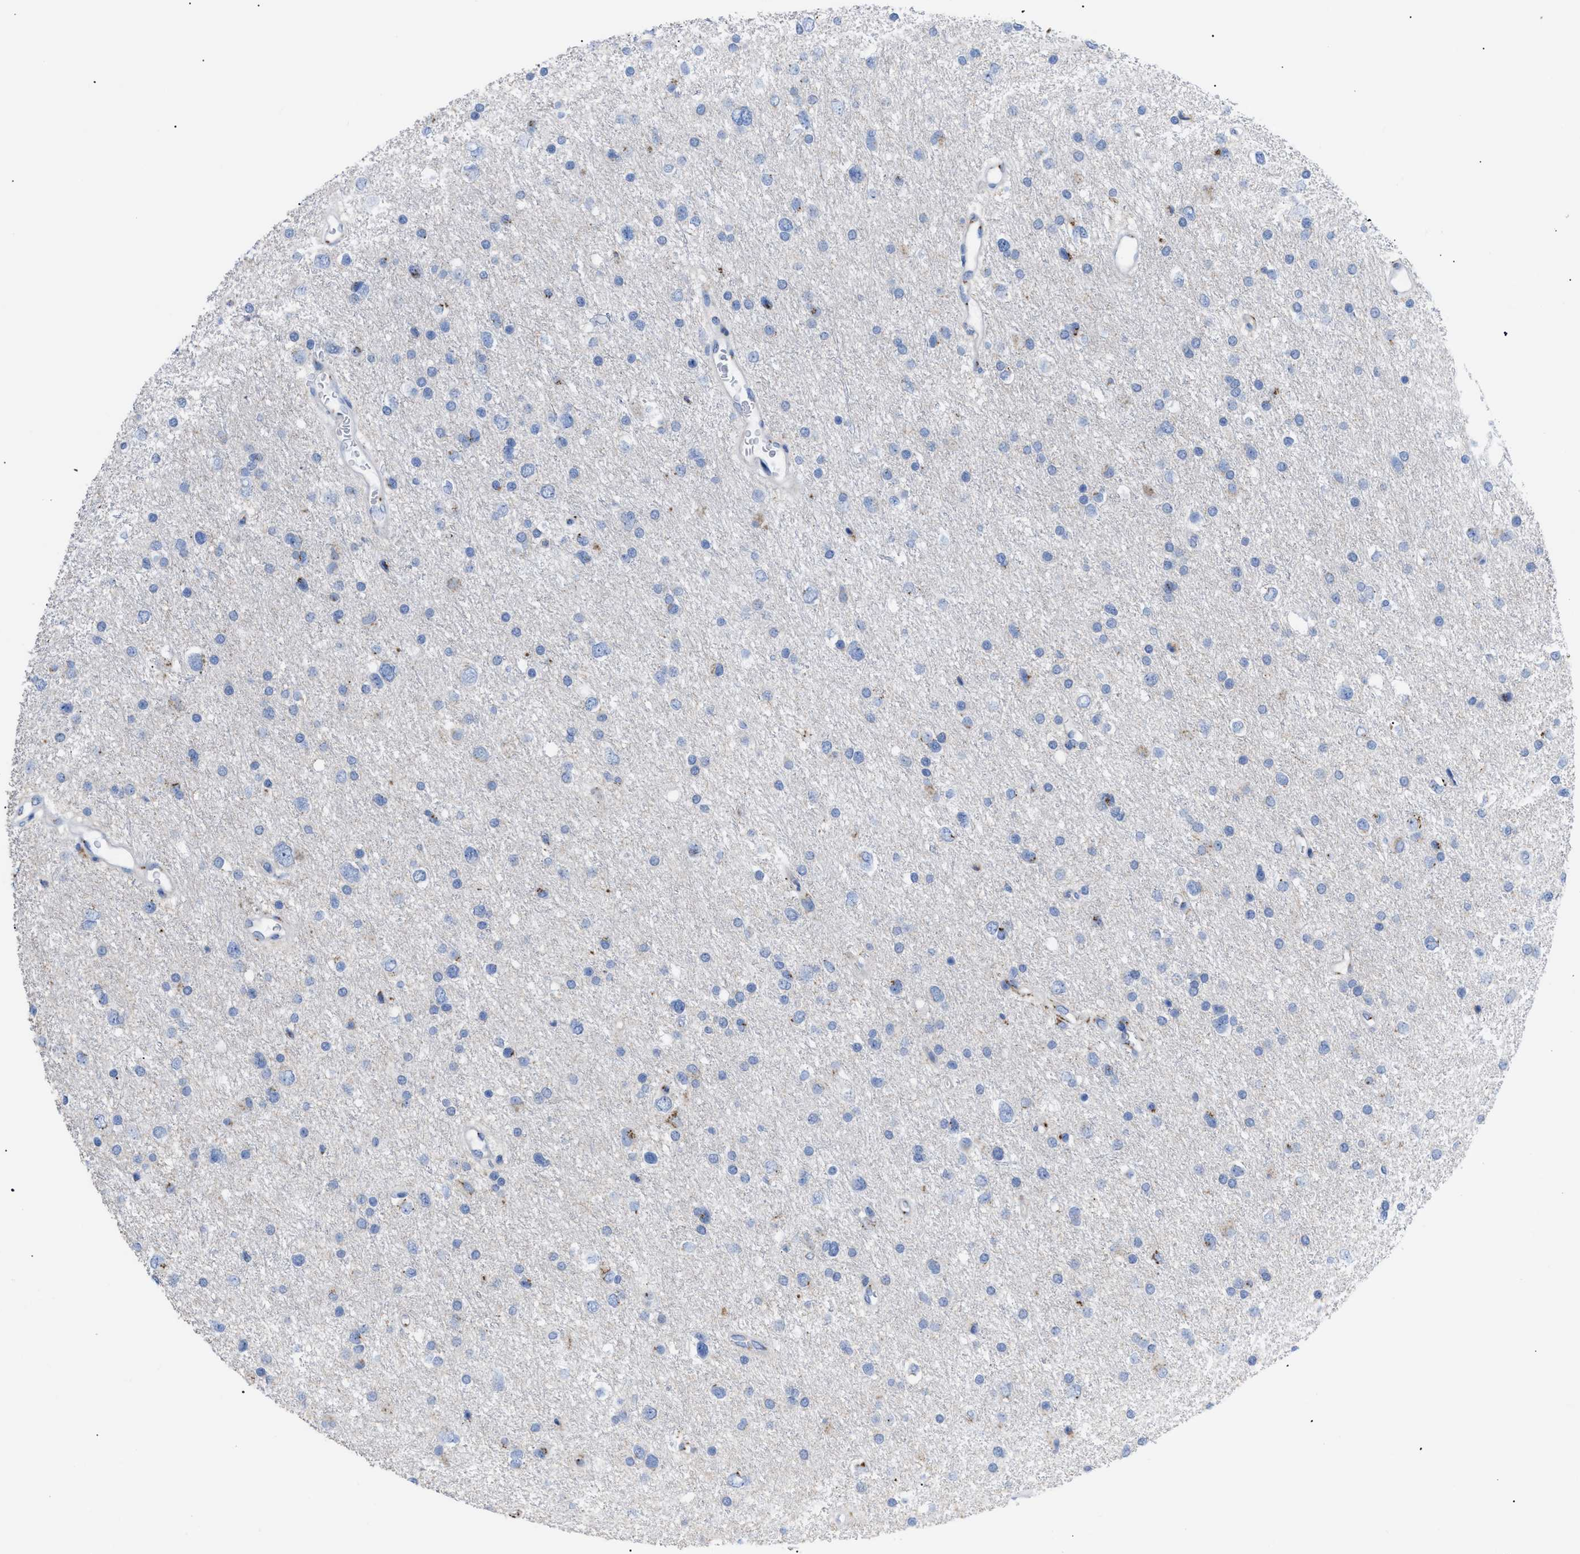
{"staining": {"intensity": "moderate", "quantity": "<25%", "location": "cytoplasmic/membranous"}, "tissue": "glioma", "cell_type": "Tumor cells", "image_type": "cancer", "snomed": [{"axis": "morphology", "description": "Glioma, malignant, Low grade"}, {"axis": "topography", "description": "Brain"}], "caption": "Moderate cytoplasmic/membranous protein expression is appreciated in about <25% of tumor cells in glioma.", "gene": "TMEM17", "patient": {"sex": "female", "age": 37}}